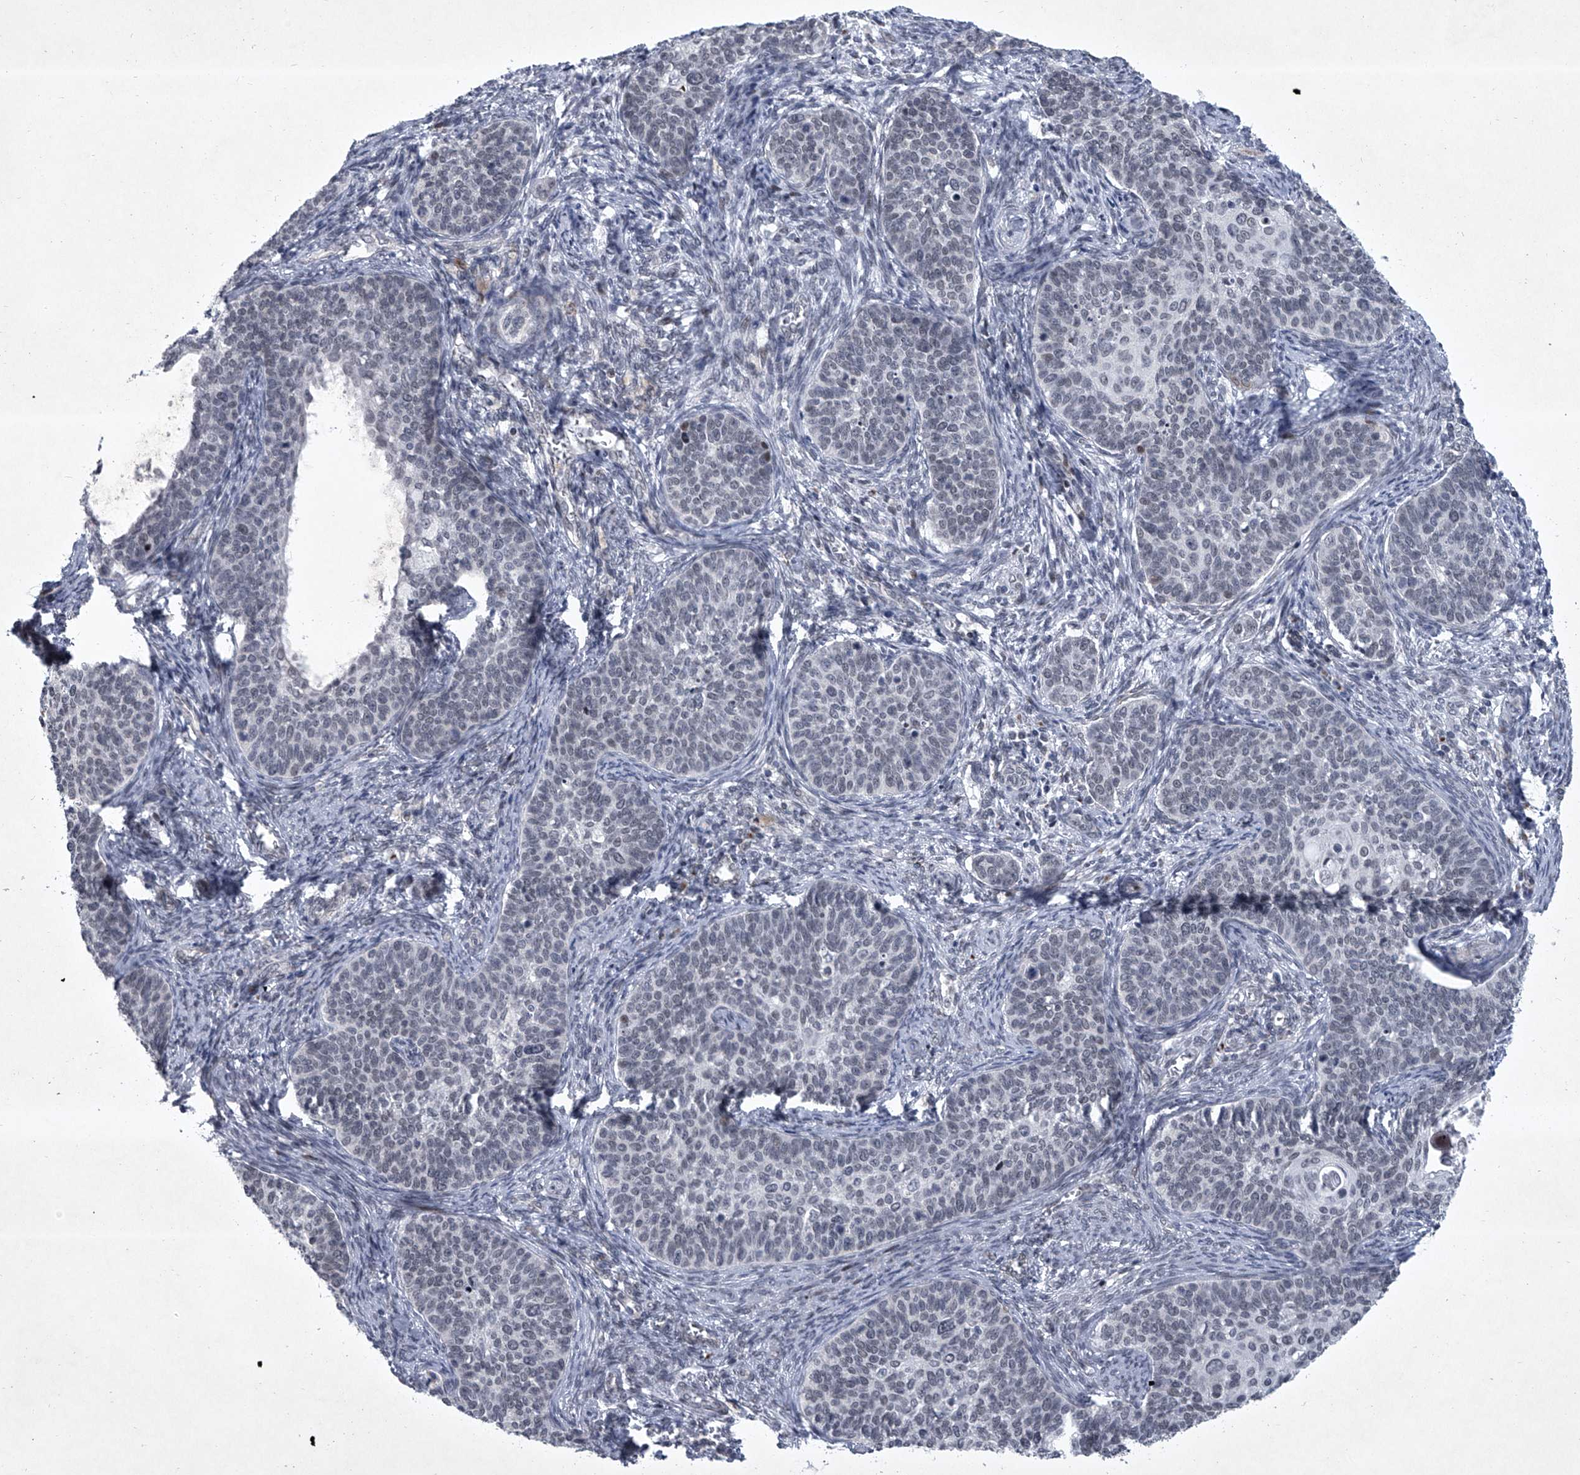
{"staining": {"intensity": "weak", "quantity": "<25%", "location": "nuclear"}, "tissue": "cervical cancer", "cell_type": "Tumor cells", "image_type": "cancer", "snomed": [{"axis": "morphology", "description": "Squamous cell carcinoma, NOS"}, {"axis": "topography", "description": "Cervix"}], "caption": "Cervical squamous cell carcinoma stained for a protein using immunohistochemistry reveals no expression tumor cells.", "gene": "MLLT1", "patient": {"sex": "female", "age": 33}}